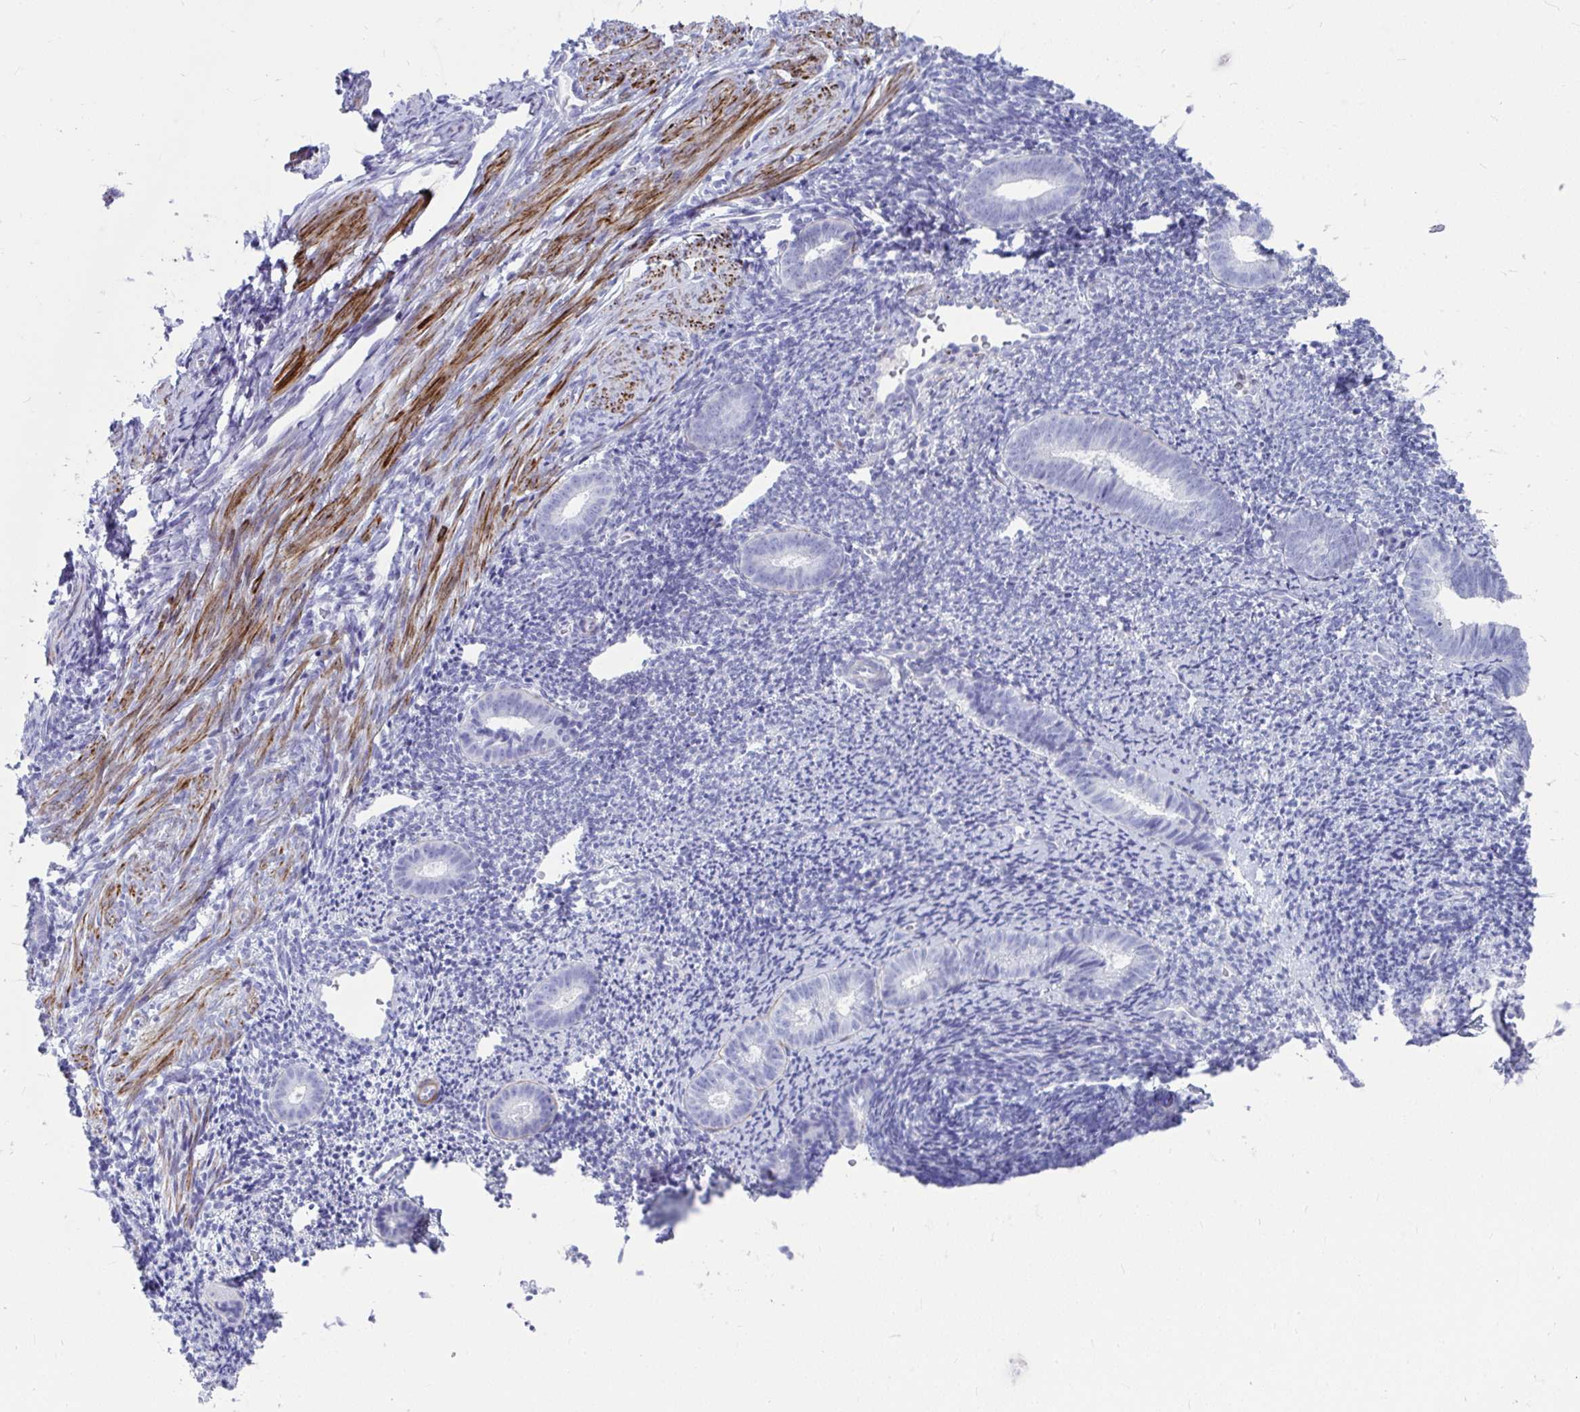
{"staining": {"intensity": "negative", "quantity": "none", "location": "none"}, "tissue": "endometrium", "cell_type": "Cells in endometrial stroma", "image_type": "normal", "snomed": [{"axis": "morphology", "description": "Normal tissue, NOS"}, {"axis": "topography", "description": "Endometrium"}], "caption": "Cells in endometrial stroma show no significant expression in normal endometrium. (DAB immunohistochemistry, high magnification).", "gene": "GRXCR2", "patient": {"sex": "female", "age": 39}}